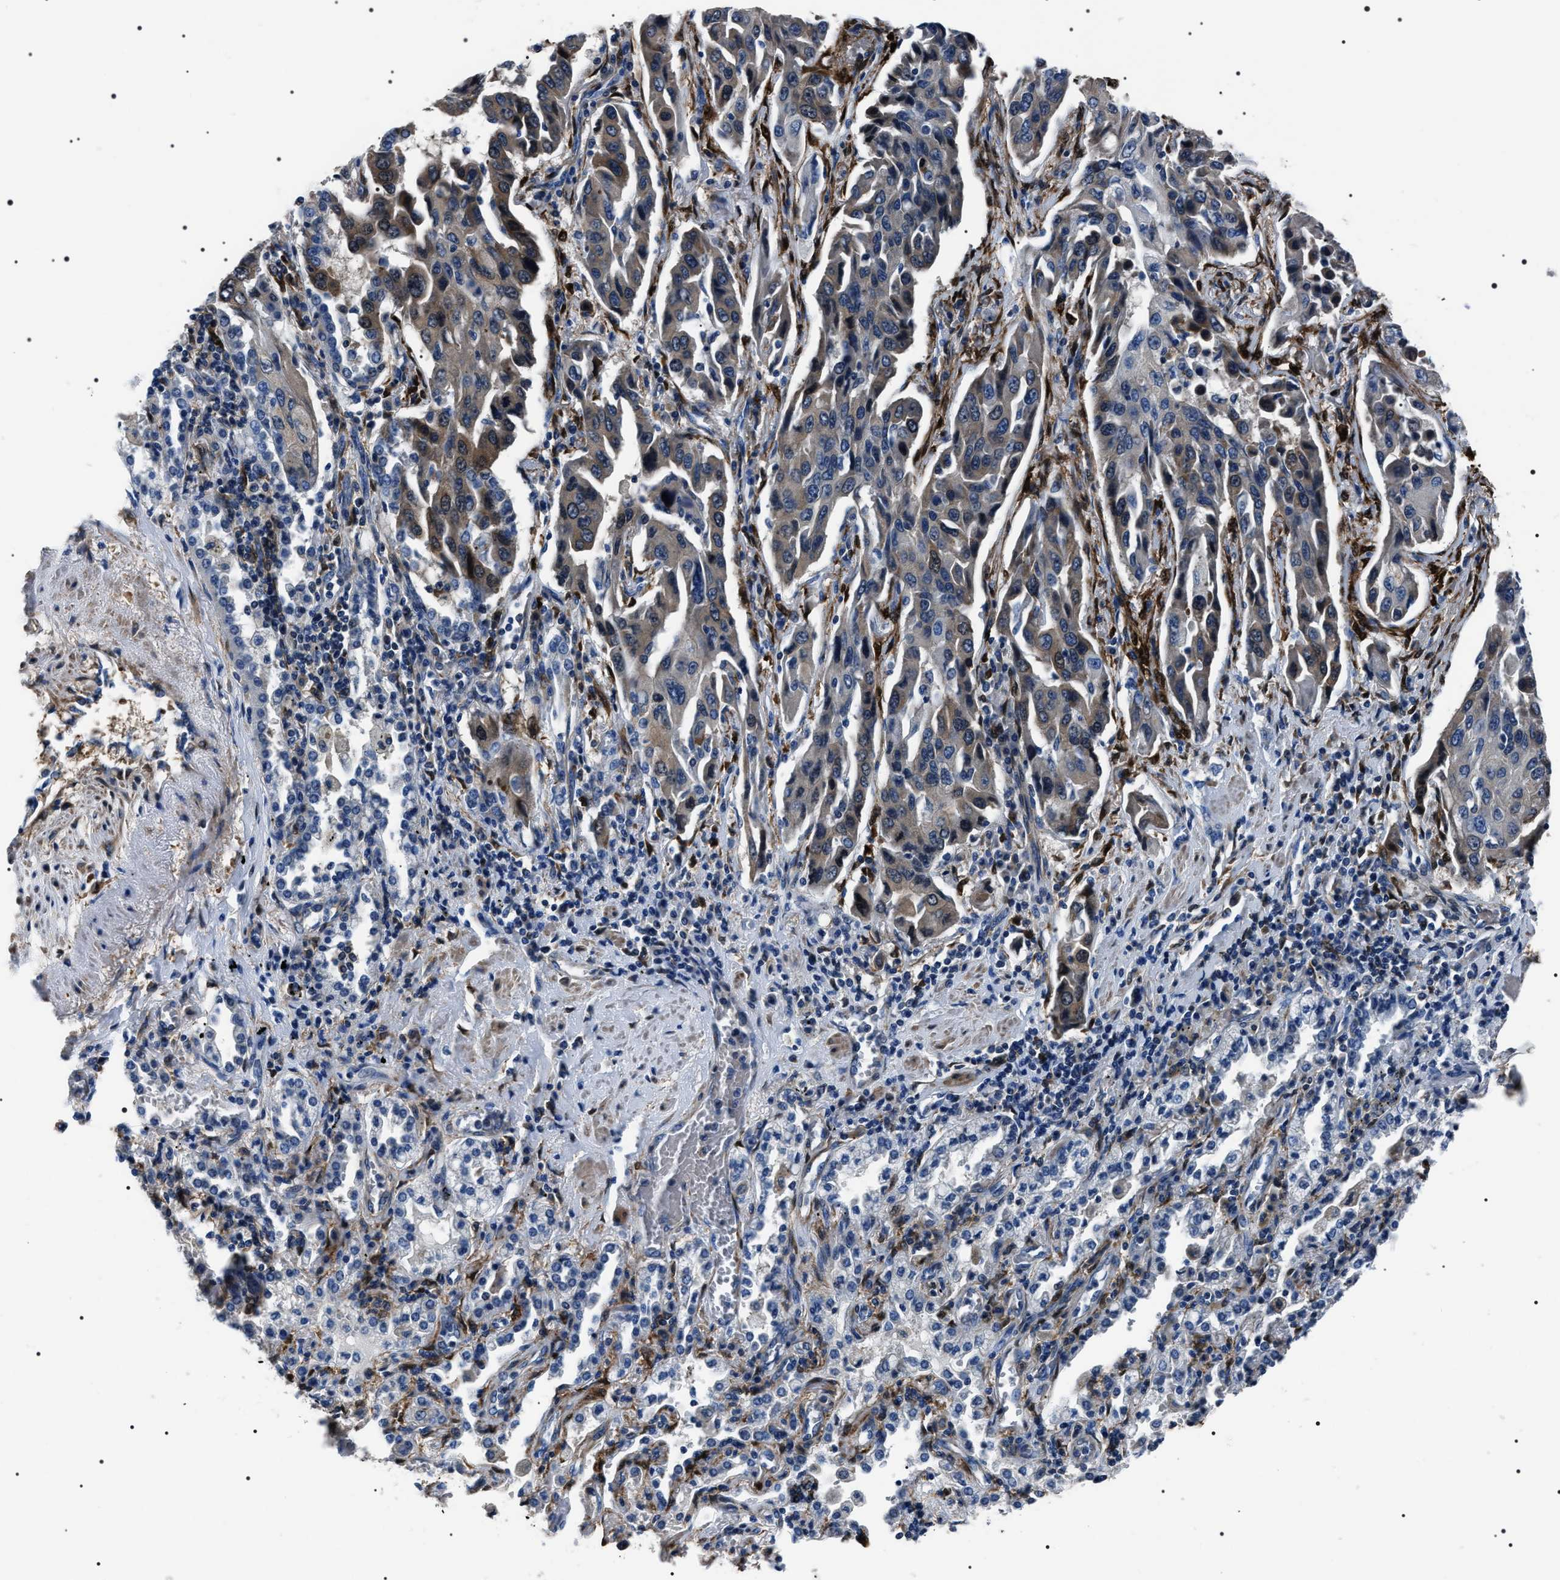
{"staining": {"intensity": "weak", "quantity": "25%-75%", "location": "cytoplasmic/membranous"}, "tissue": "lung cancer", "cell_type": "Tumor cells", "image_type": "cancer", "snomed": [{"axis": "morphology", "description": "Adenocarcinoma, NOS"}, {"axis": "topography", "description": "Lung"}], "caption": "Immunohistochemistry (IHC) (DAB (3,3'-diaminobenzidine)) staining of lung cancer displays weak cytoplasmic/membranous protein positivity in about 25%-75% of tumor cells.", "gene": "BAG2", "patient": {"sex": "female", "age": 65}}